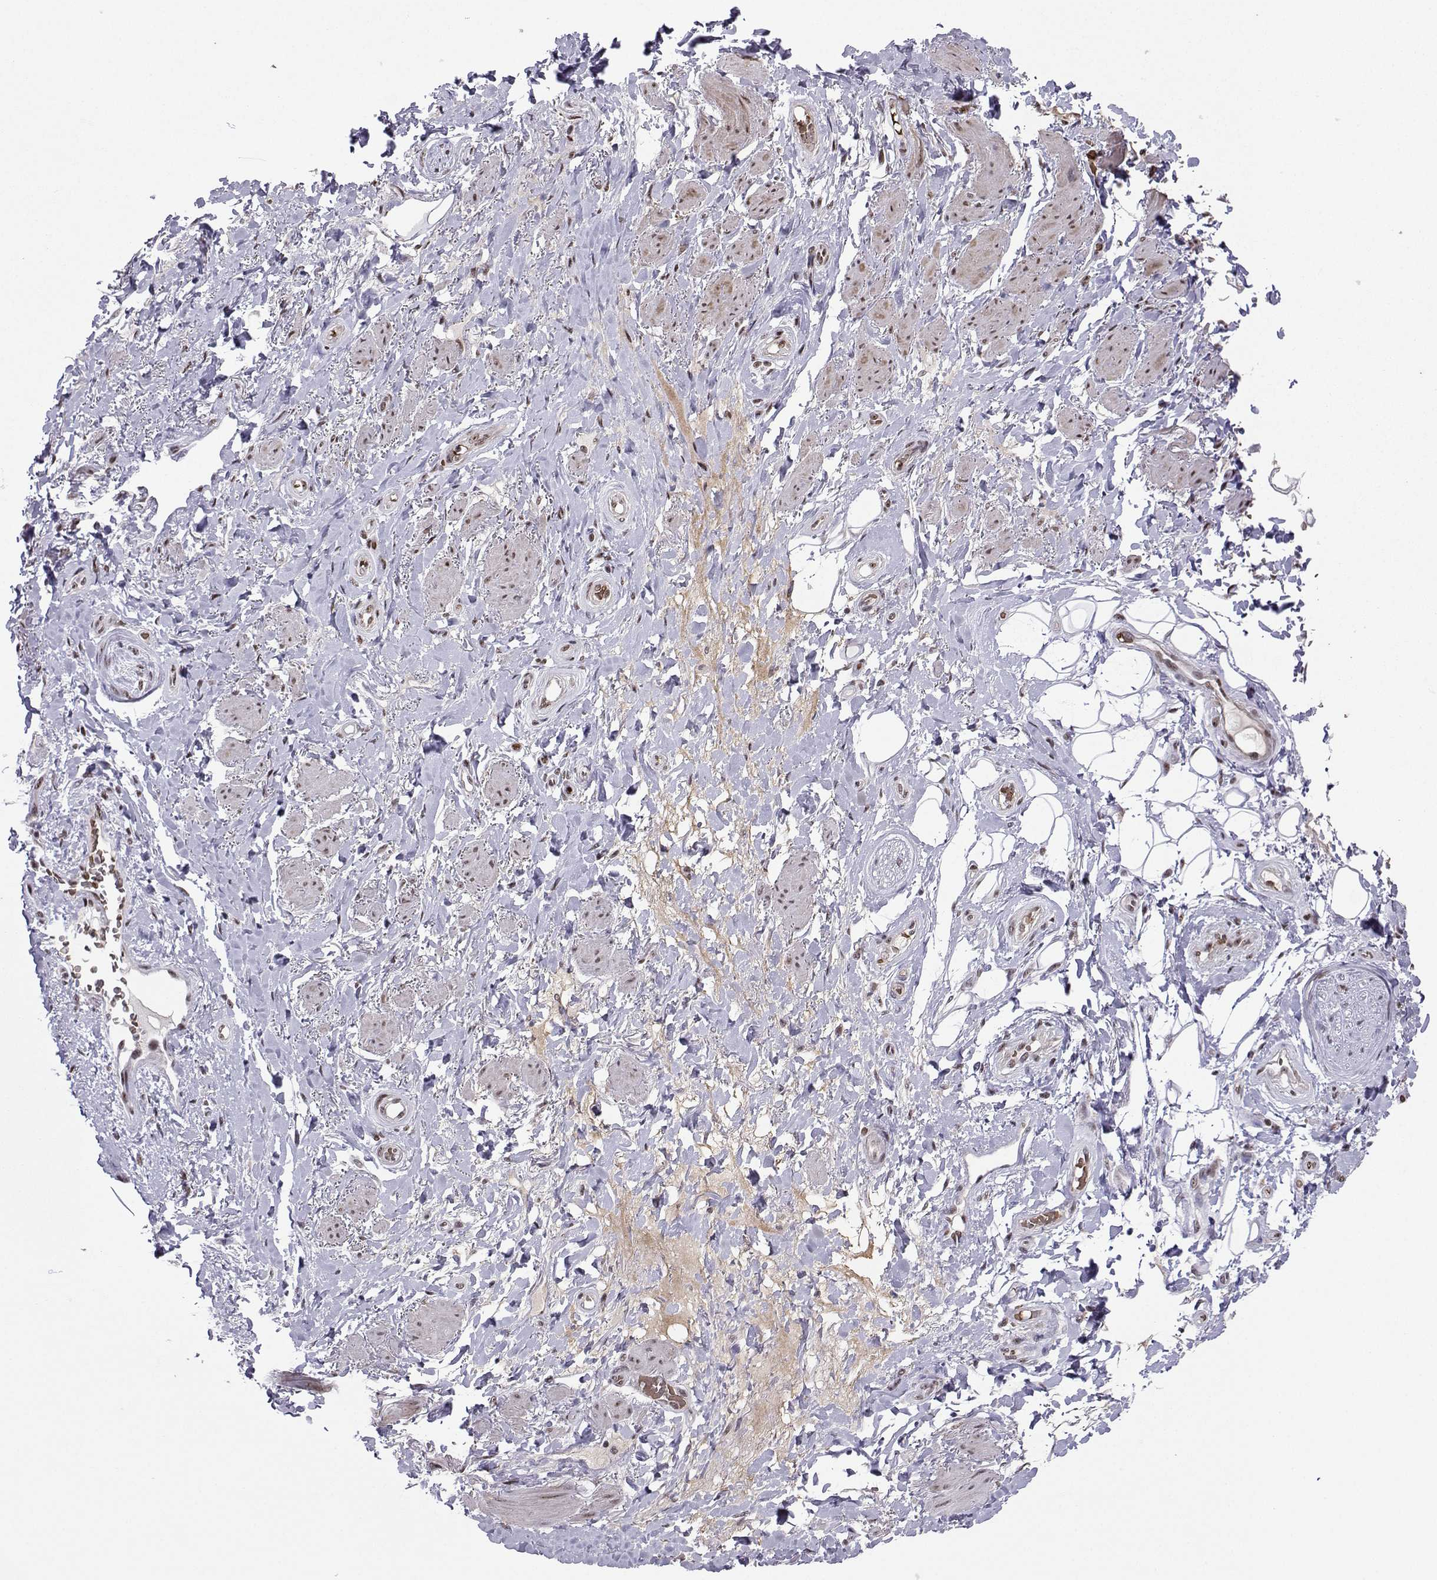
{"staining": {"intensity": "negative", "quantity": "none", "location": "none"}, "tissue": "adipose tissue", "cell_type": "Adipocytes", "image_type": "normal", "snomed": [{"axis": "morphology", "description": "Normal tissue, NOS"}, {"axis": "topography", "description": "Anal"}, {"axis": "topography", "description": "Peripheral nerve tissue"}], "caption": "Adipocytes are negative for protein expression in benign human adipose tissue. (DAB (3,3'-diaminobenzidine) immunohistochemistry (IHC) with hematoxylin counter stain).", "gene": "CCNK", "patient": {"sex": "male", "age": 53}}